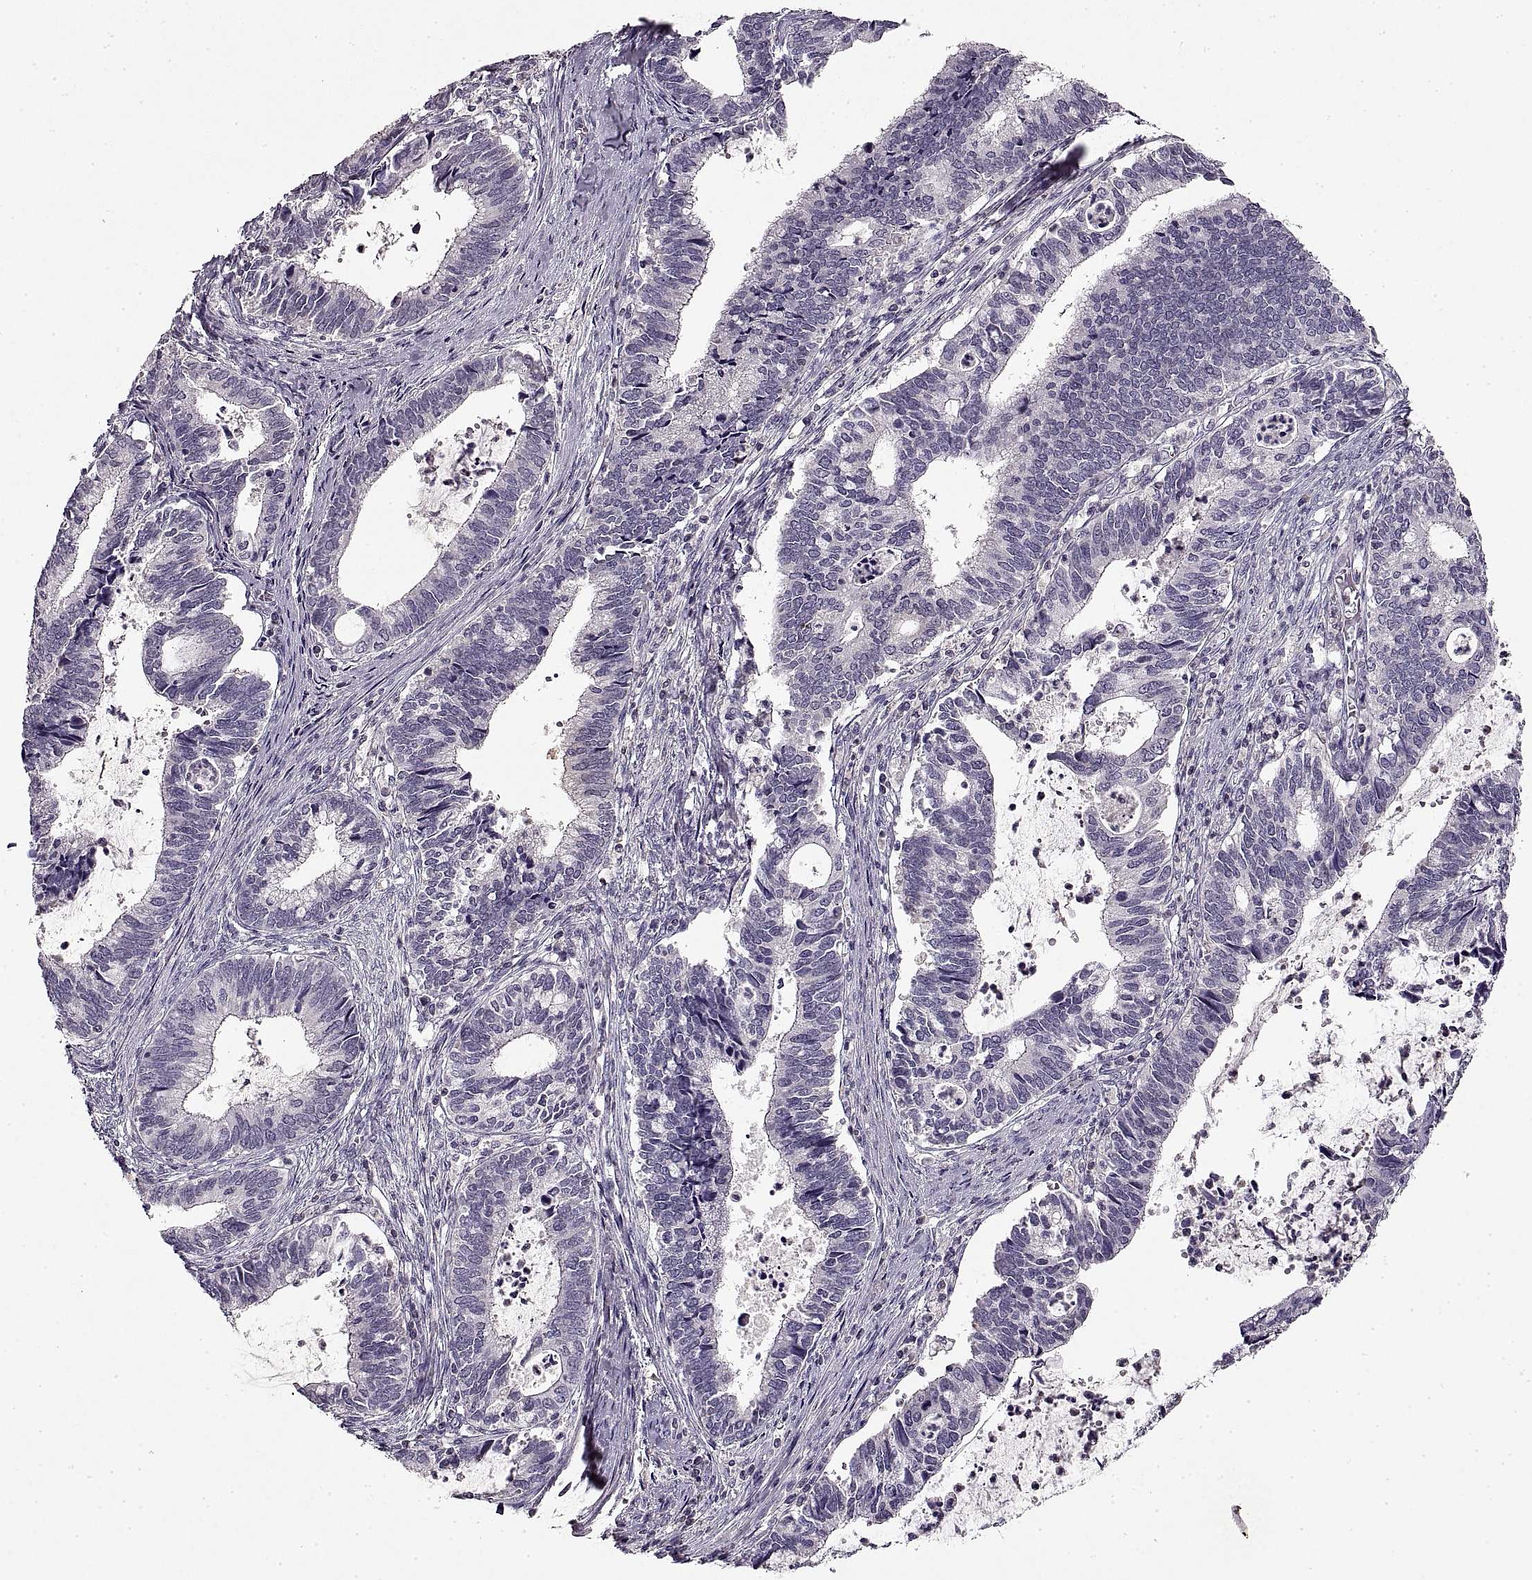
{"staining": {"intensity": "negative", "quantity": "none", "location": "none"}, "tissue": "cervical cancer", "cell_type": "Tumor cells", "image_type": "cancer", "snomed": [{"axis": "morphology", "description": "Adenocarcinoma, NOS"}, {"axis": "topography", "description": "Cervix"}], "caption": "This is a image of immunohistochemistry staining of cervical cancer, which shows no expression in tumor cells. Brightfield microscopy of immunohistochemistry (IHC) stained with DAB (brown) and hematoxylin (blue), captured at high magnification.", "gene": "ADAM11", "patient": {"sex": "female", "age": 42}}